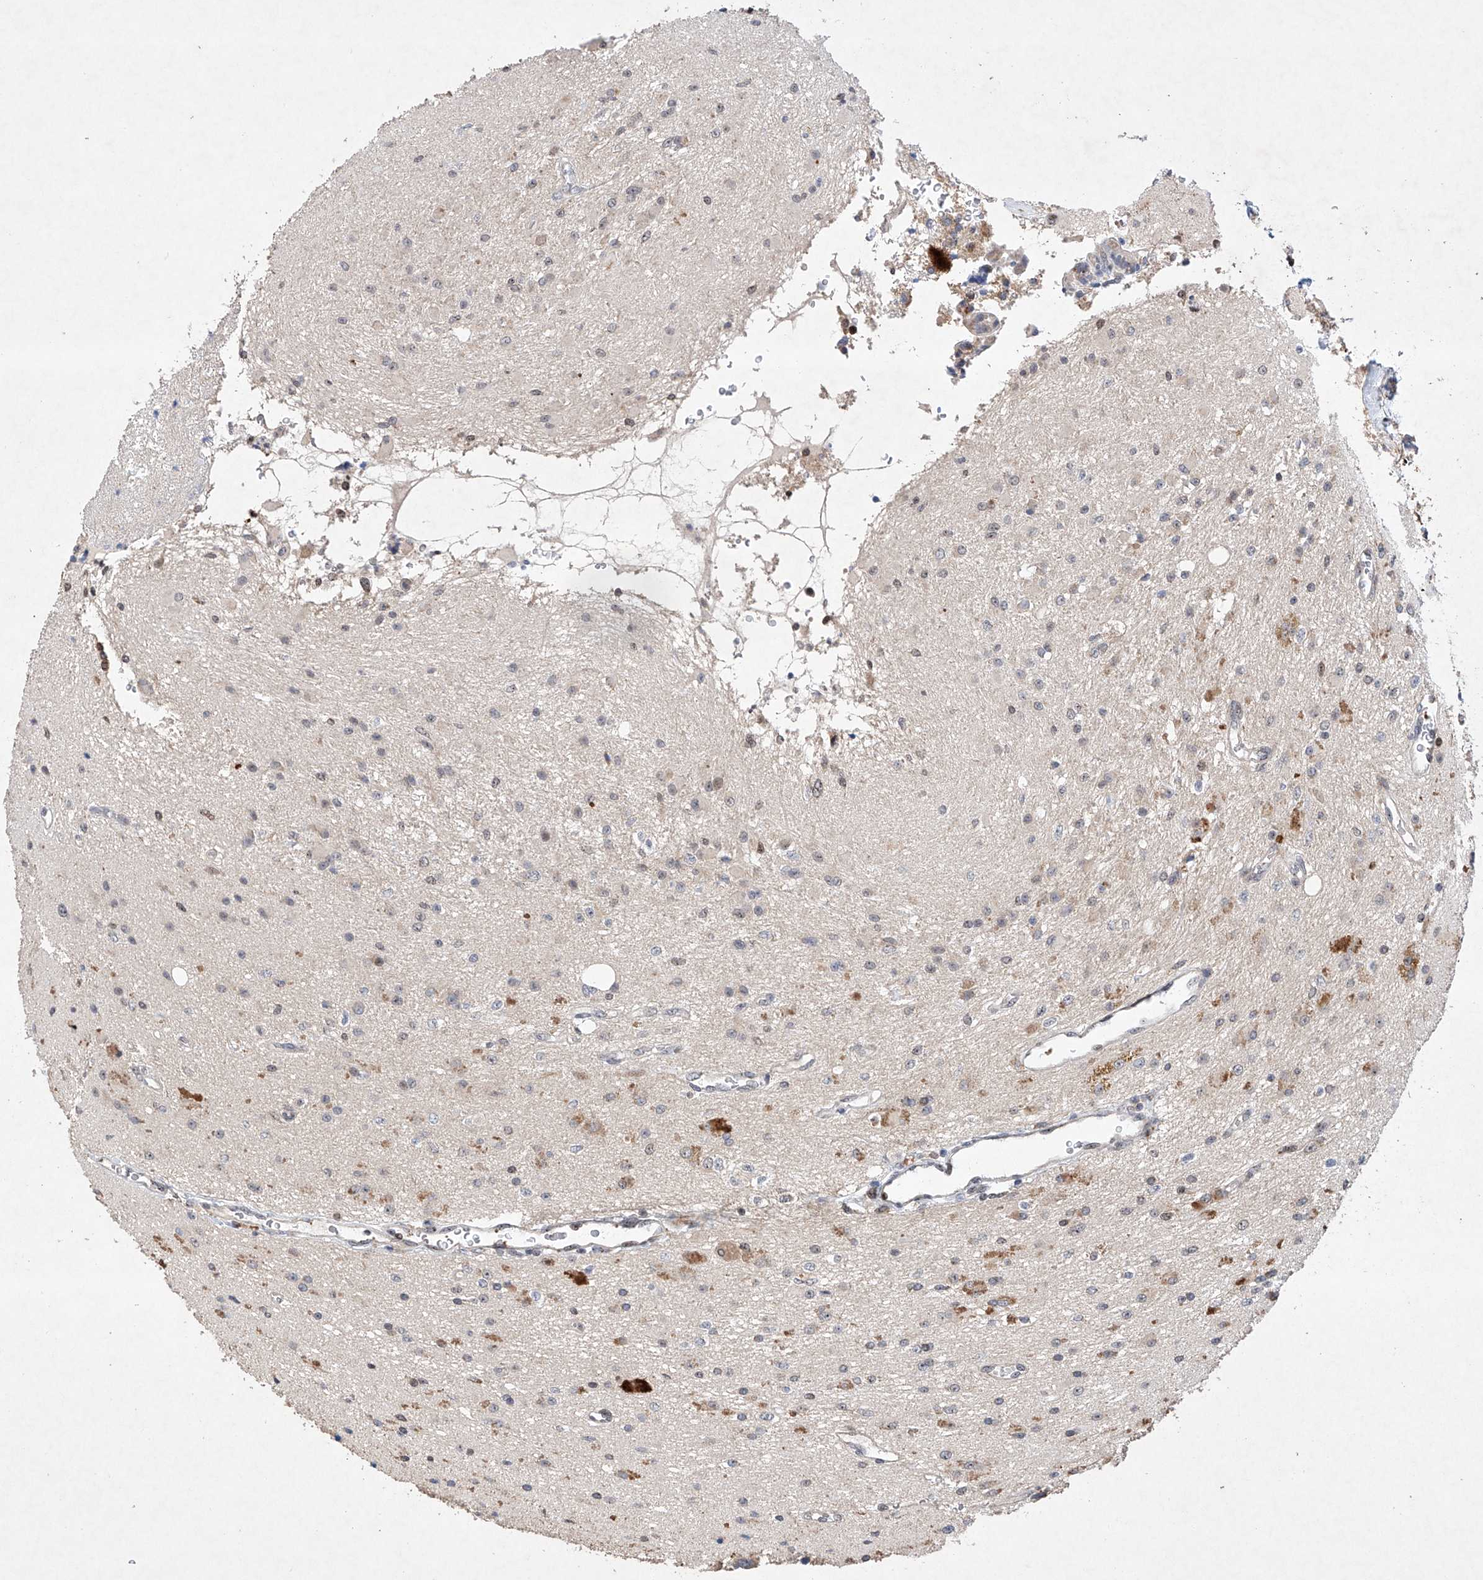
{"staining": {"intensity": "negative", "quantity": "none", "location": "none"}, "tissue": "glioma", "cell_type": "Tumor cells", "image_type": "cancer", "snomed": [{"axis": "morphology", "description": "Glioma, malignant, High grade"}, {"axis": "topography", "description": "Brain"}], "caption": "Tumor cells are negative for brown protein staining in malignant glioma (high-grade).", "gene": "AFG1L", "patient": {"sex": "male", "age": 34}}